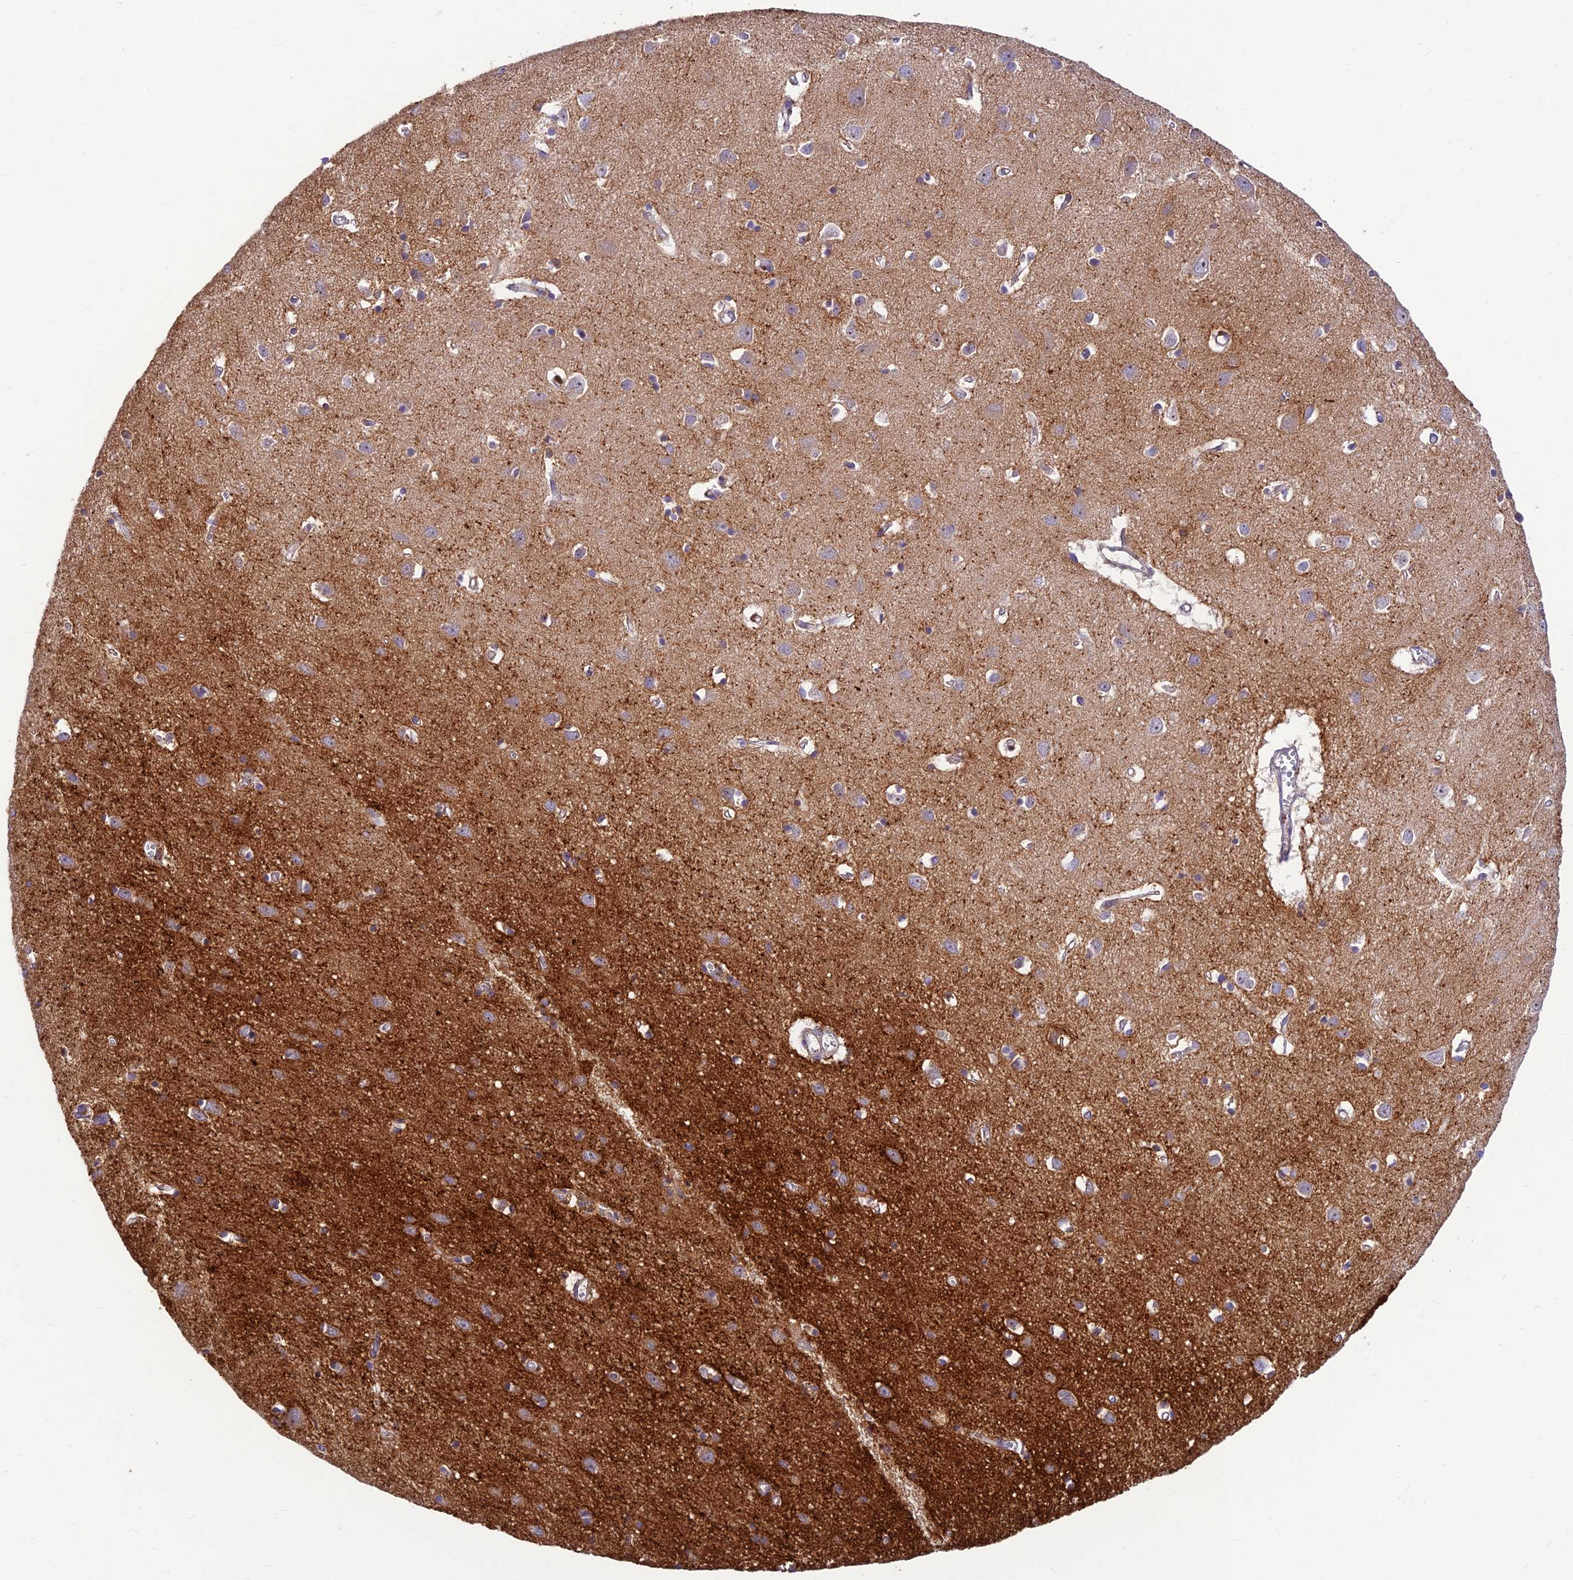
{"staining": {"intensity": "weak", "quantity": "25%-75%", "location": "cytoplasmic/membranous"}, "tissue": "cerebral cortex", "cell_type": "Endothelial cells", "image_type": "normal", "snomed": [{"axis": "morphology", "description": "Normal tissue, NOS"}, {"axis": "topography", "description": "Cerebral cortex"}], "caption": "An immunohistochemistry image of benign tissue is shown. Protein staining in brown labels weak cytoplasmic/membranous positivity in cerebral cortex within endothelial cells. The protein is shown in brown color, while the nuclei are stained blue.", "gene": "ST8SIA5", "patient": {"sex": "female", "age": 64}}